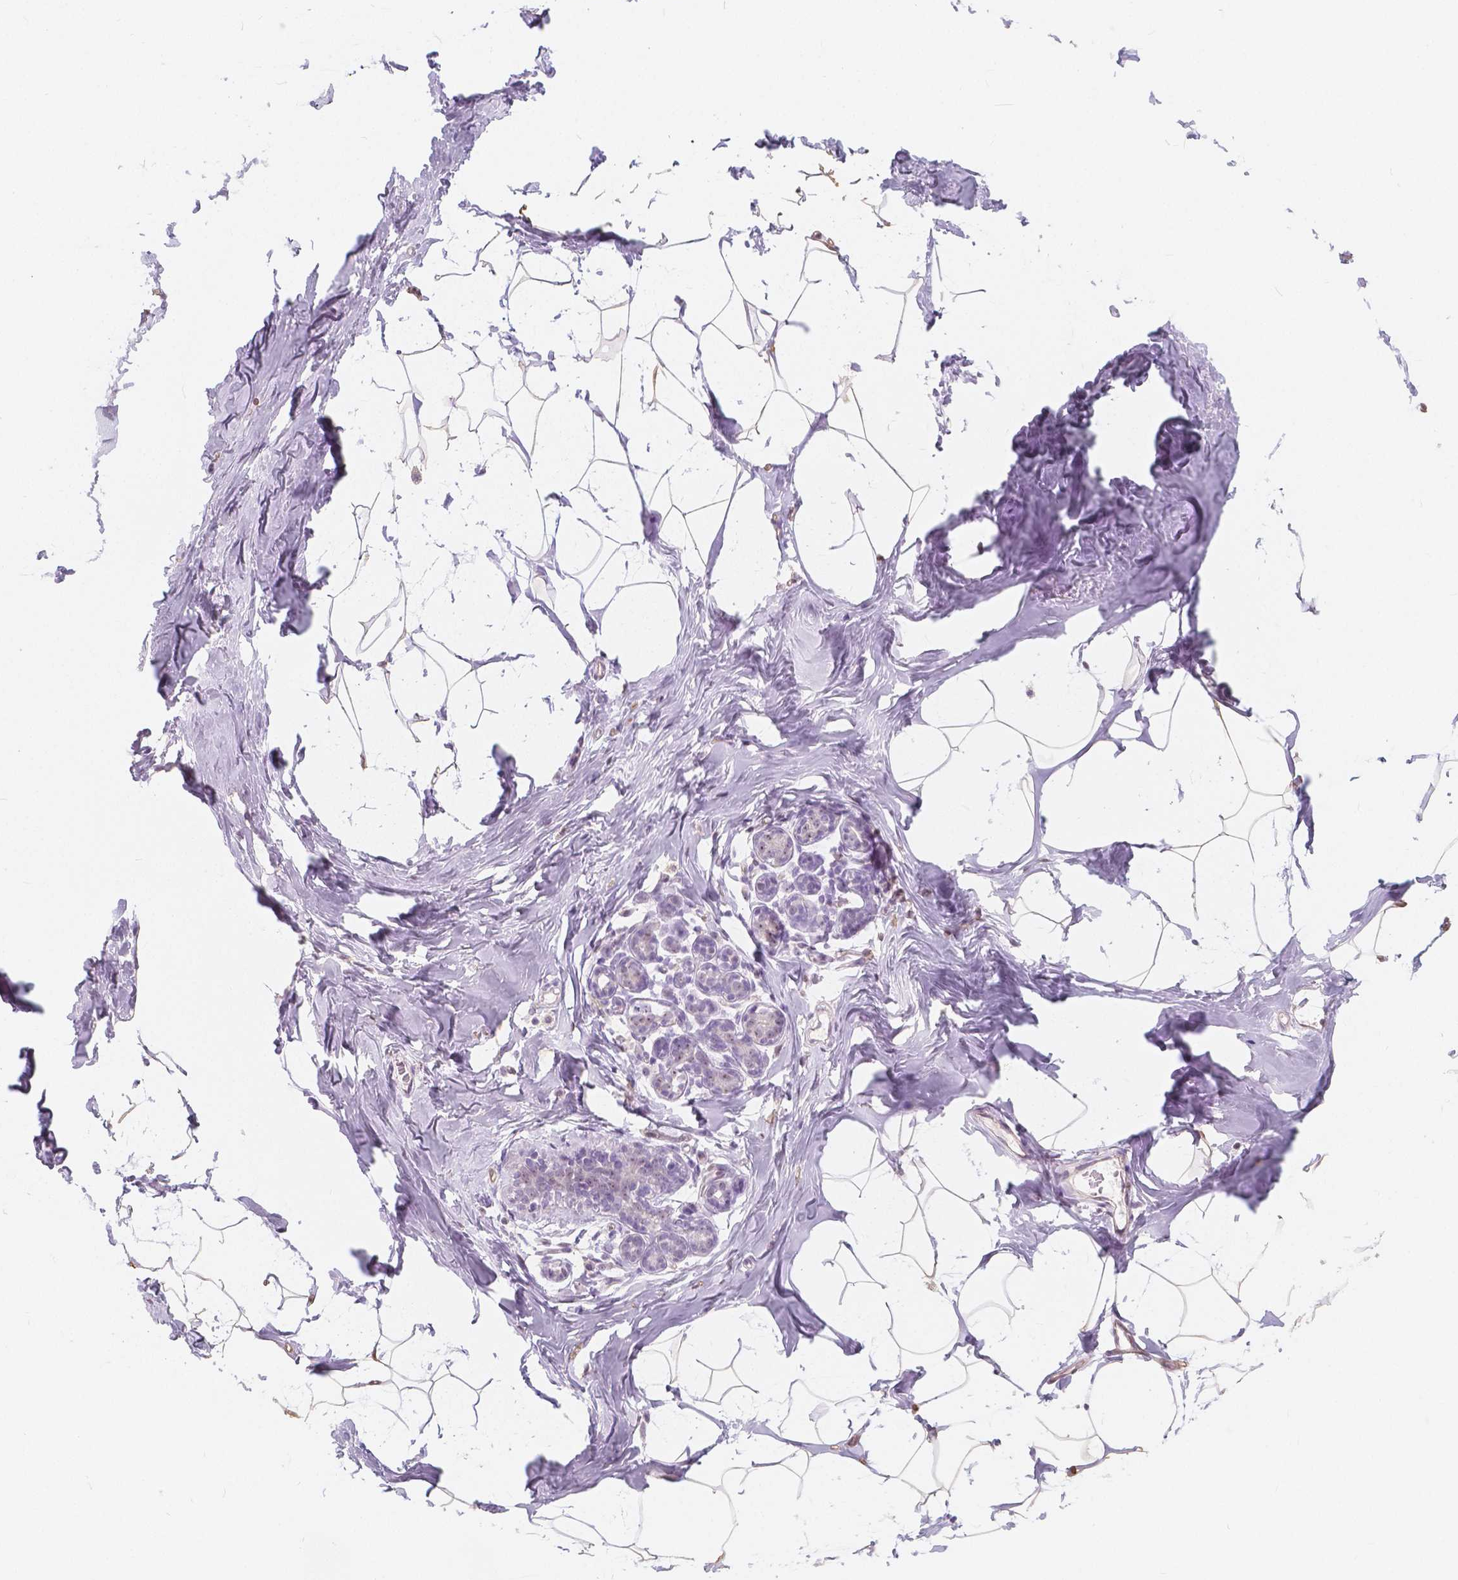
{"staining": {"intensity": "negative", "quantity": "none", "location": "none"}, "tissue": "breast", "cell_type": "Adipocytes", "image_type": "normal", "snomed": [{"axis": "morphology", "description": "Normal tissue, NOS"}, {"axis": "topography", "description": "Breast"}], "caption": "Immunohistochemistry micrograph of unremarkable breast stained for a protein (brown), which reveals no staining in adipocytes.", "gene": "NOLC1", "patient": {"sex": "female", "age": 32}}